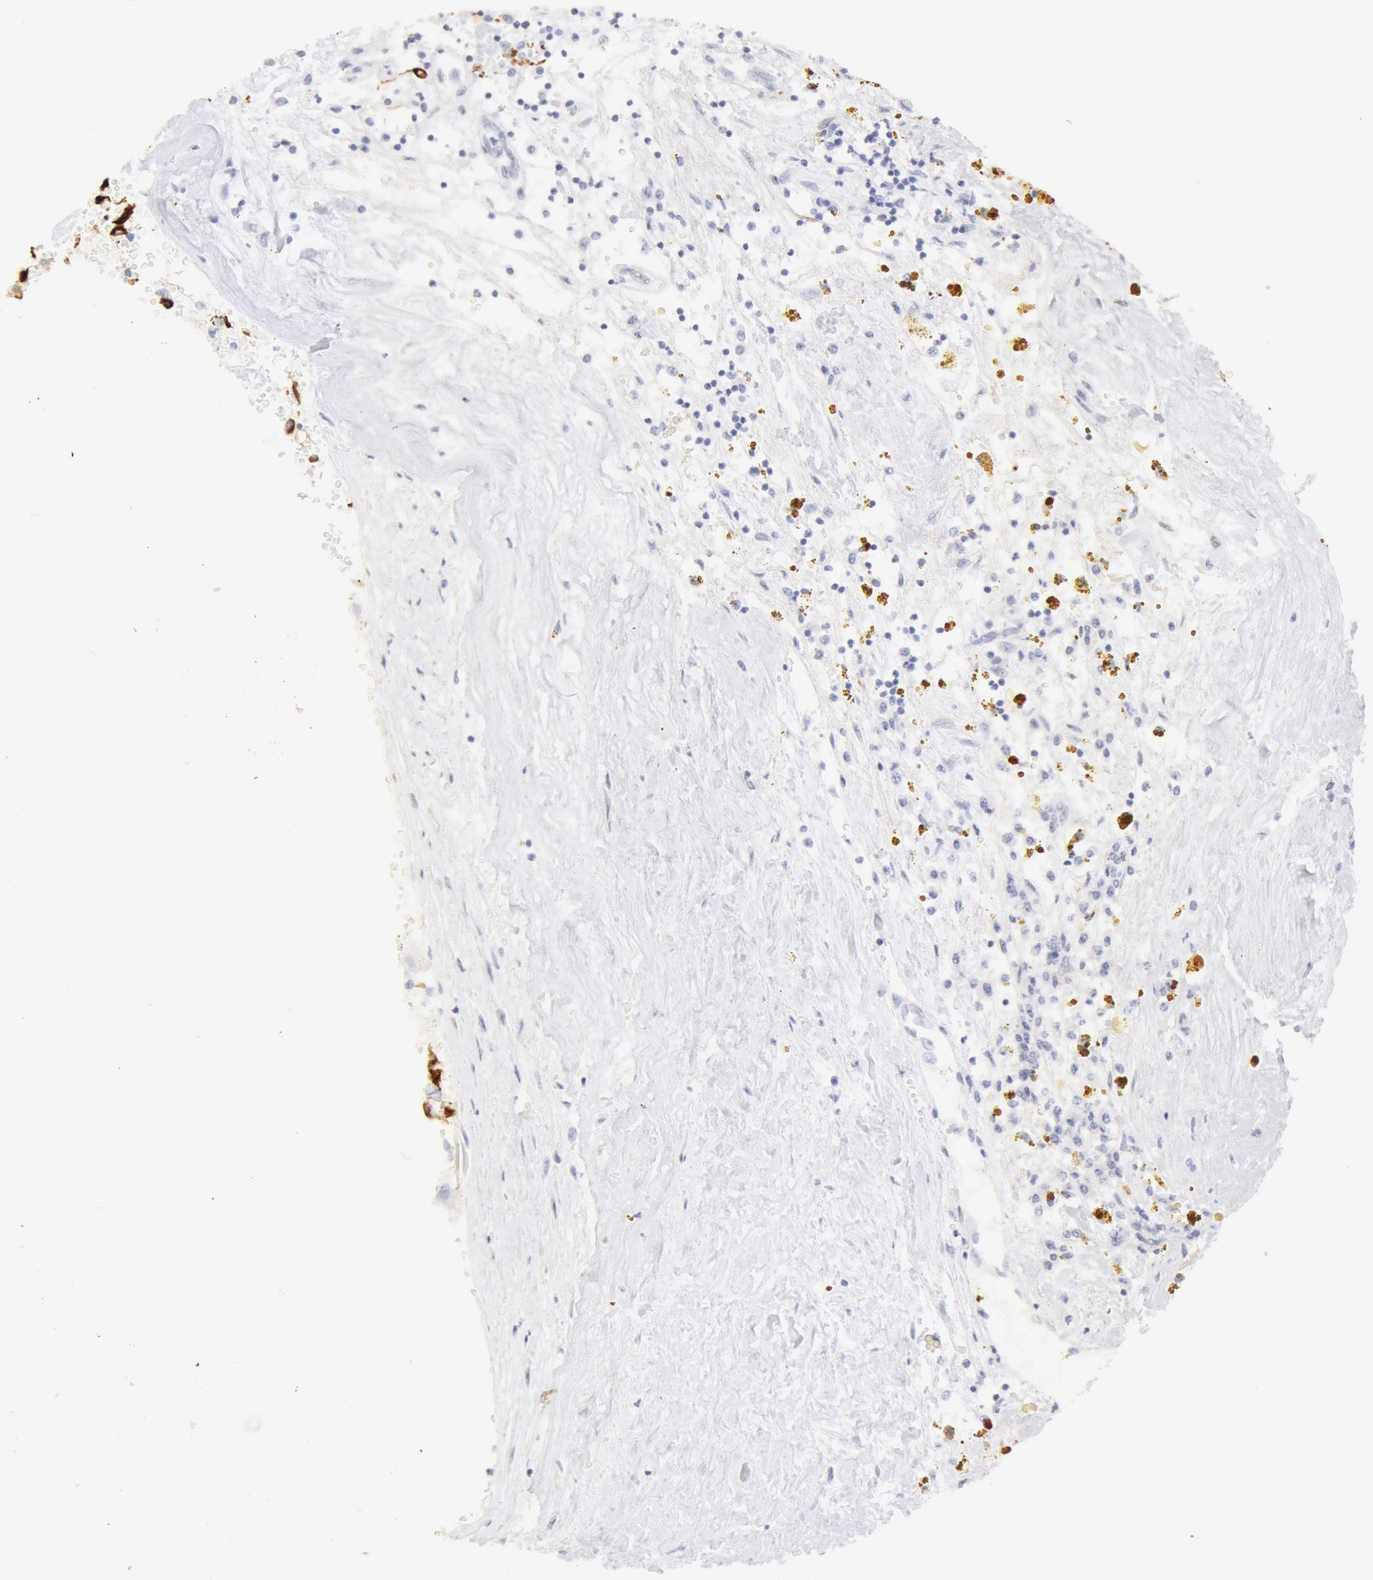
{"staining": {"intensity": "moderate", "quantity": "25%-75%", "location": "cytoplasmic/membranous"}, "tissue": "renal cancer", "cell_type": "Tumor cells", "image_type": "cancer", "snomed": [{"axis": "morphology", "description": "Adenocarcinoma, NOS"}, {"axis": "topography", "description": "Kidney"}], "caption": "Immunohistochemistry micrograph of neoplastic tissue: adenocarcinoma (renal) stained using immunohistochemistry demonstrates medium levels of moderate protein expression localized specifically in the cytoplasmic/membranous of tumor cells, appearing as a cytoplasmic/membranous brown color.", "gene": "KRT8", "patient": {"sex": "male", "age": 78}}